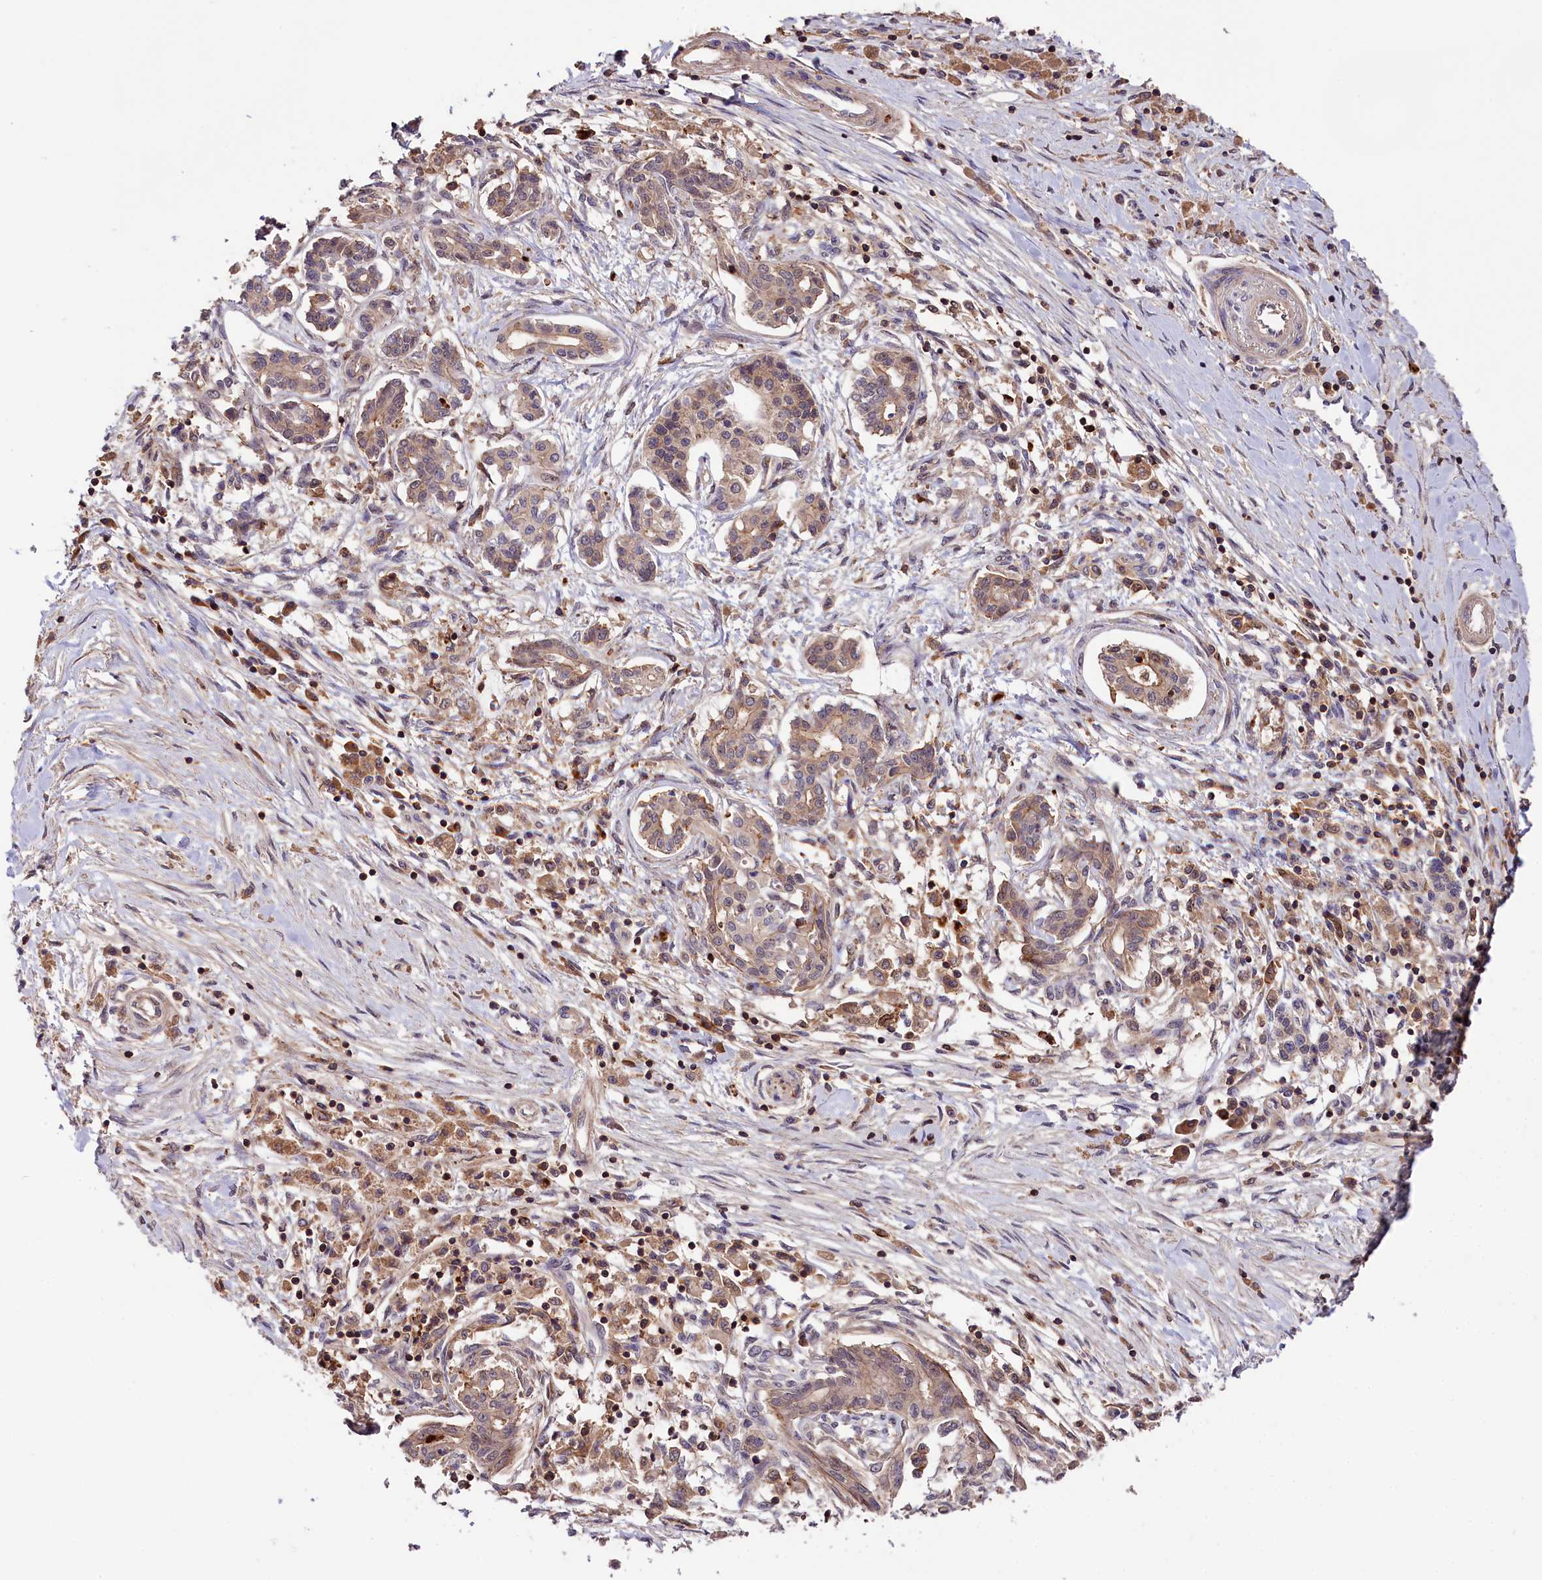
{"staining": {"intensity": "weak", "quantity": "25%-75%", "location": "cytoplasmic/membranous"}, "tissue": "pancreatic cancer", "cell_type": "Tumor cells", "image_type": "cancer", "snomed": [{"axis": "morphology", "description": "Adenocarcinoma, NOS"}, {"axis": "topography", "description": "Pancreas"}], "caption": "A low amount of weak cytoplasmic/membranous expression is seen in approximately 25%-75% of tumor cells in pancreatic cancer tissue. The protein is stained brown, and the nuclei are stained in blue (DAB IHC with brightfield microscopy, high magnification).", "gene": "SKIDA1", "patient": {"sex": "female", "age": 50}}